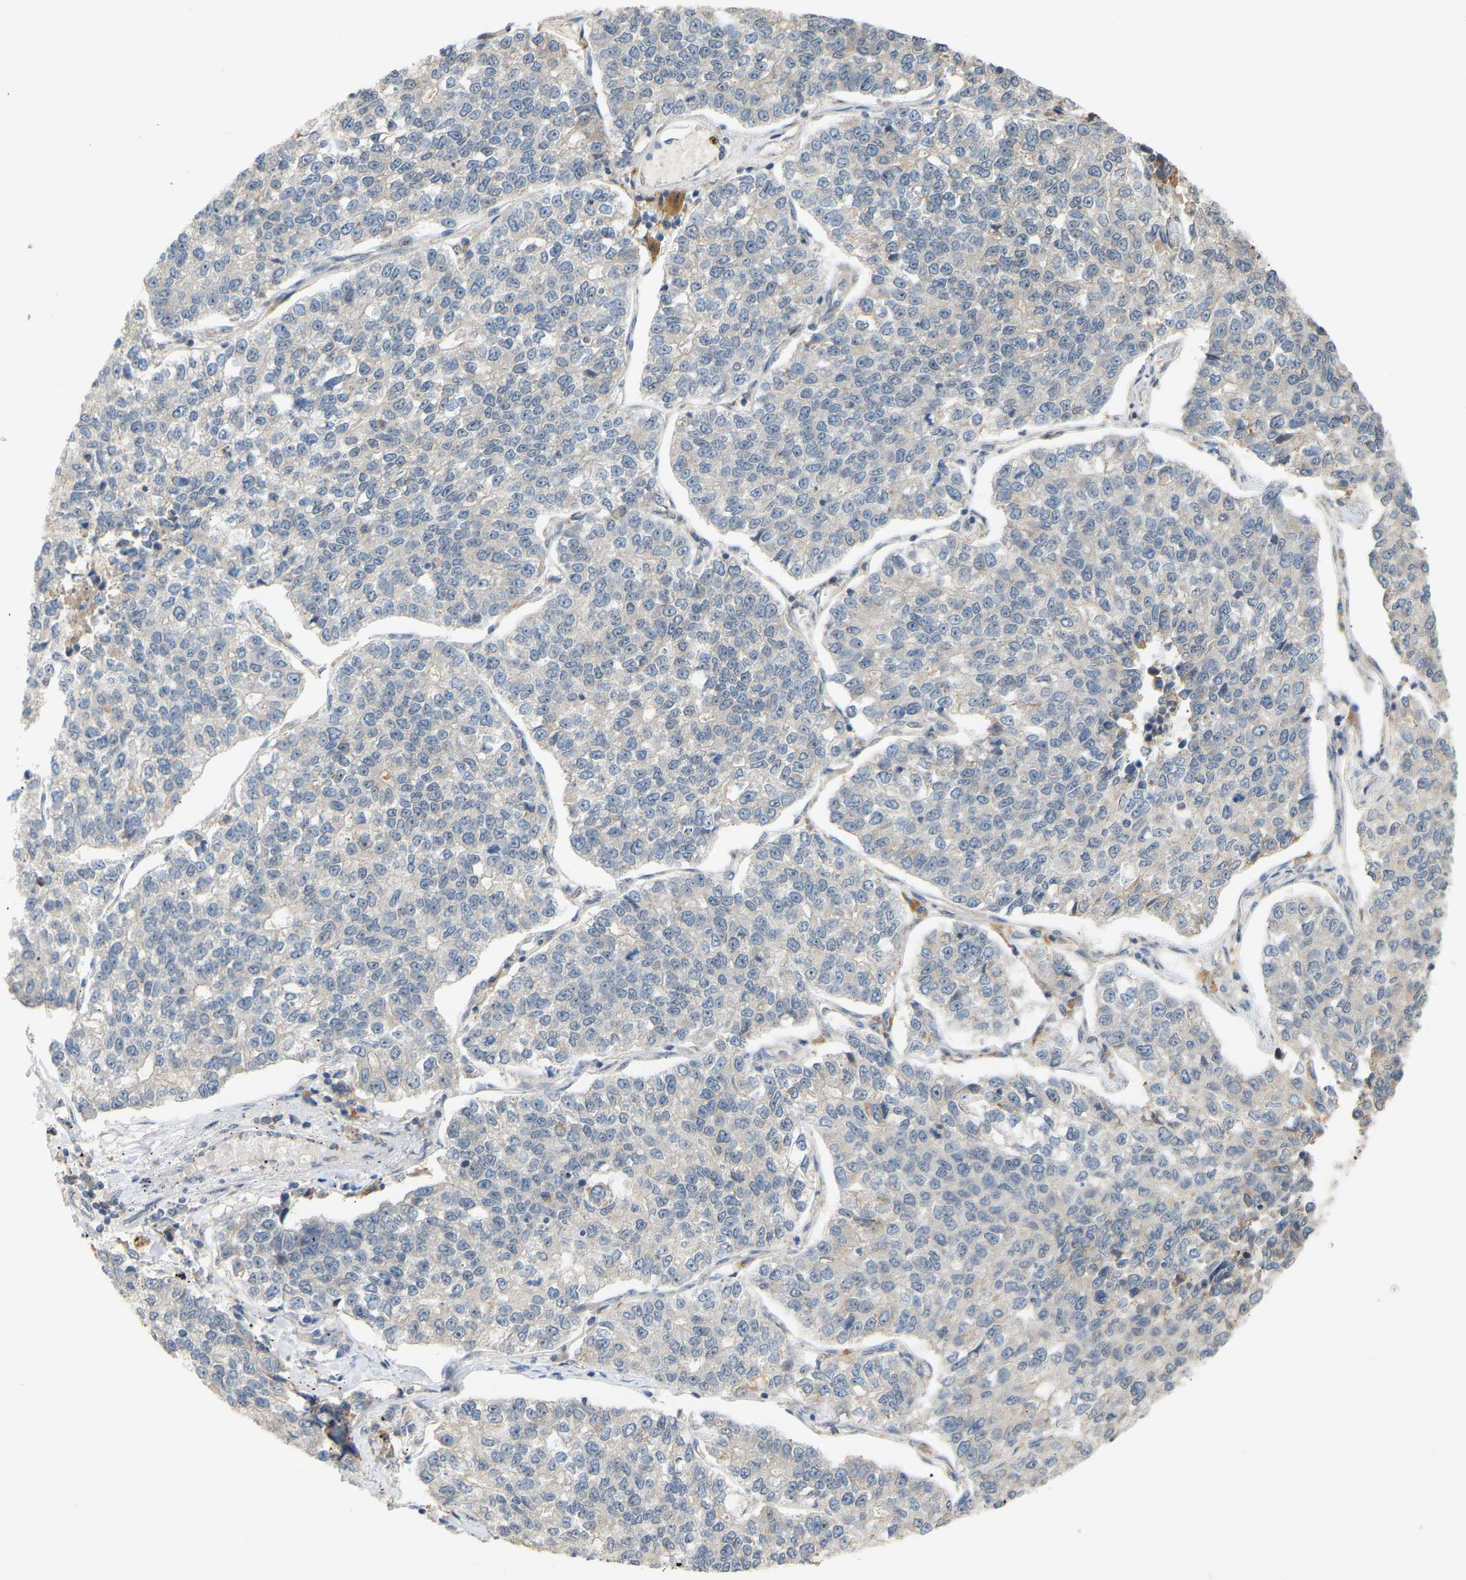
{"staining": {"intensity": "negative", "quantity": "none", "location": "none"}, "tissue": "lung cancer", "cell_type": "Tumor cells", "image_type": "cancer", "snomed": [{"axis": "morphology", "description": "Adenocarcinoma, NOS"}, {"axis": "topography", "description": "Lung"}], "caption": "High power microscopy image of an IHC photomicrograph of lung adenocarcinoma, revealing no significant staining in tumor cells.", "gene": "PTPN4", "patient": {"sex": "male", "age": 49}}